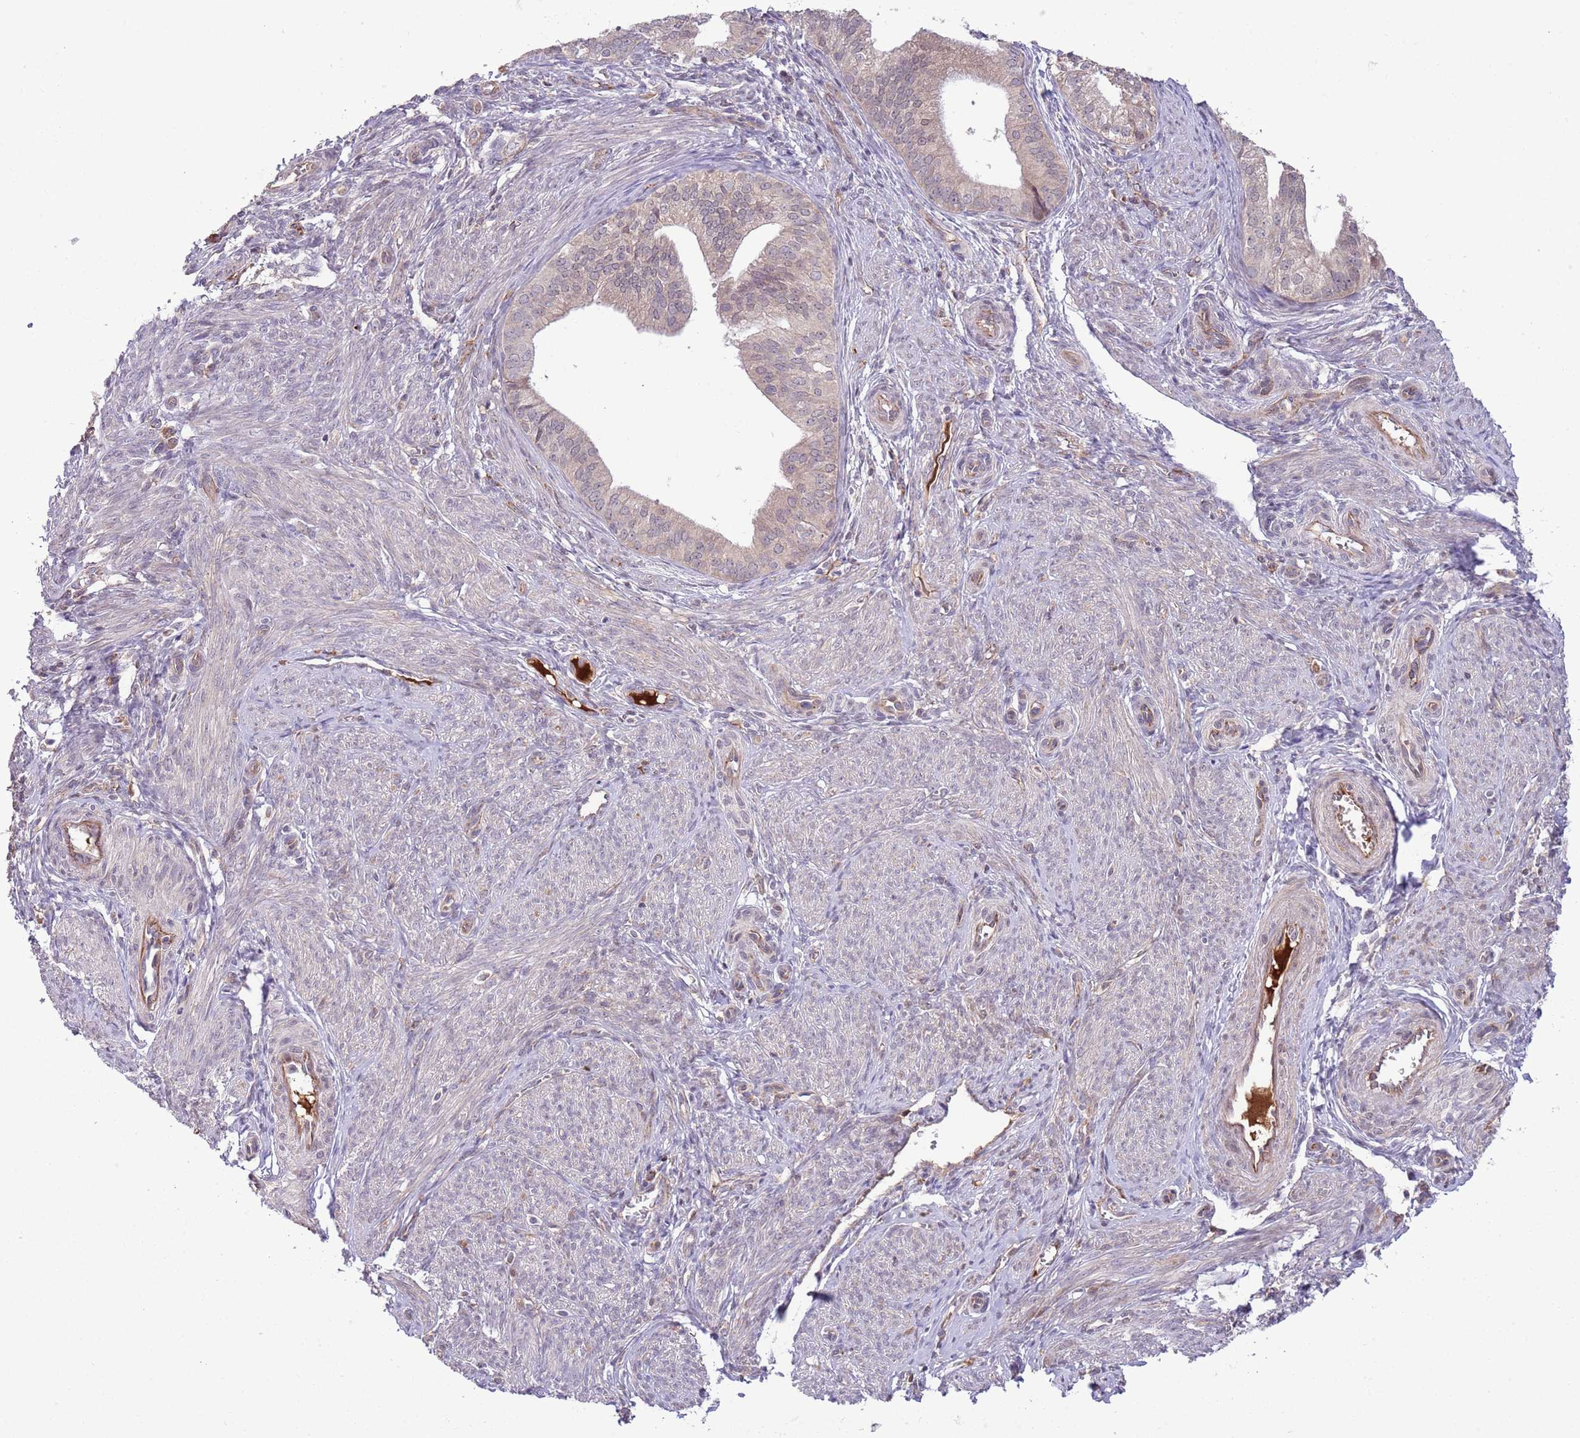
{"staining": {"intensity": "weak", "quantity": "<25%", "location": "nuclear"}, "tissue": "endometrial cancer", "cell_type": "Tumor cells", "image_type": "cancer", "snomed": [{"axis": "morphology", "description": "Adenocarcinoma, NOS"}, {"axis": "topography", "description": "Endometrium"}], "caption": "Immunohistochemistry photomicrograph of human endometrial cancer stained for a protein (brown), which displays no expression in tumor cells.", "gene": "DPP10", "patient": {"sex": "female", "age": 50}}